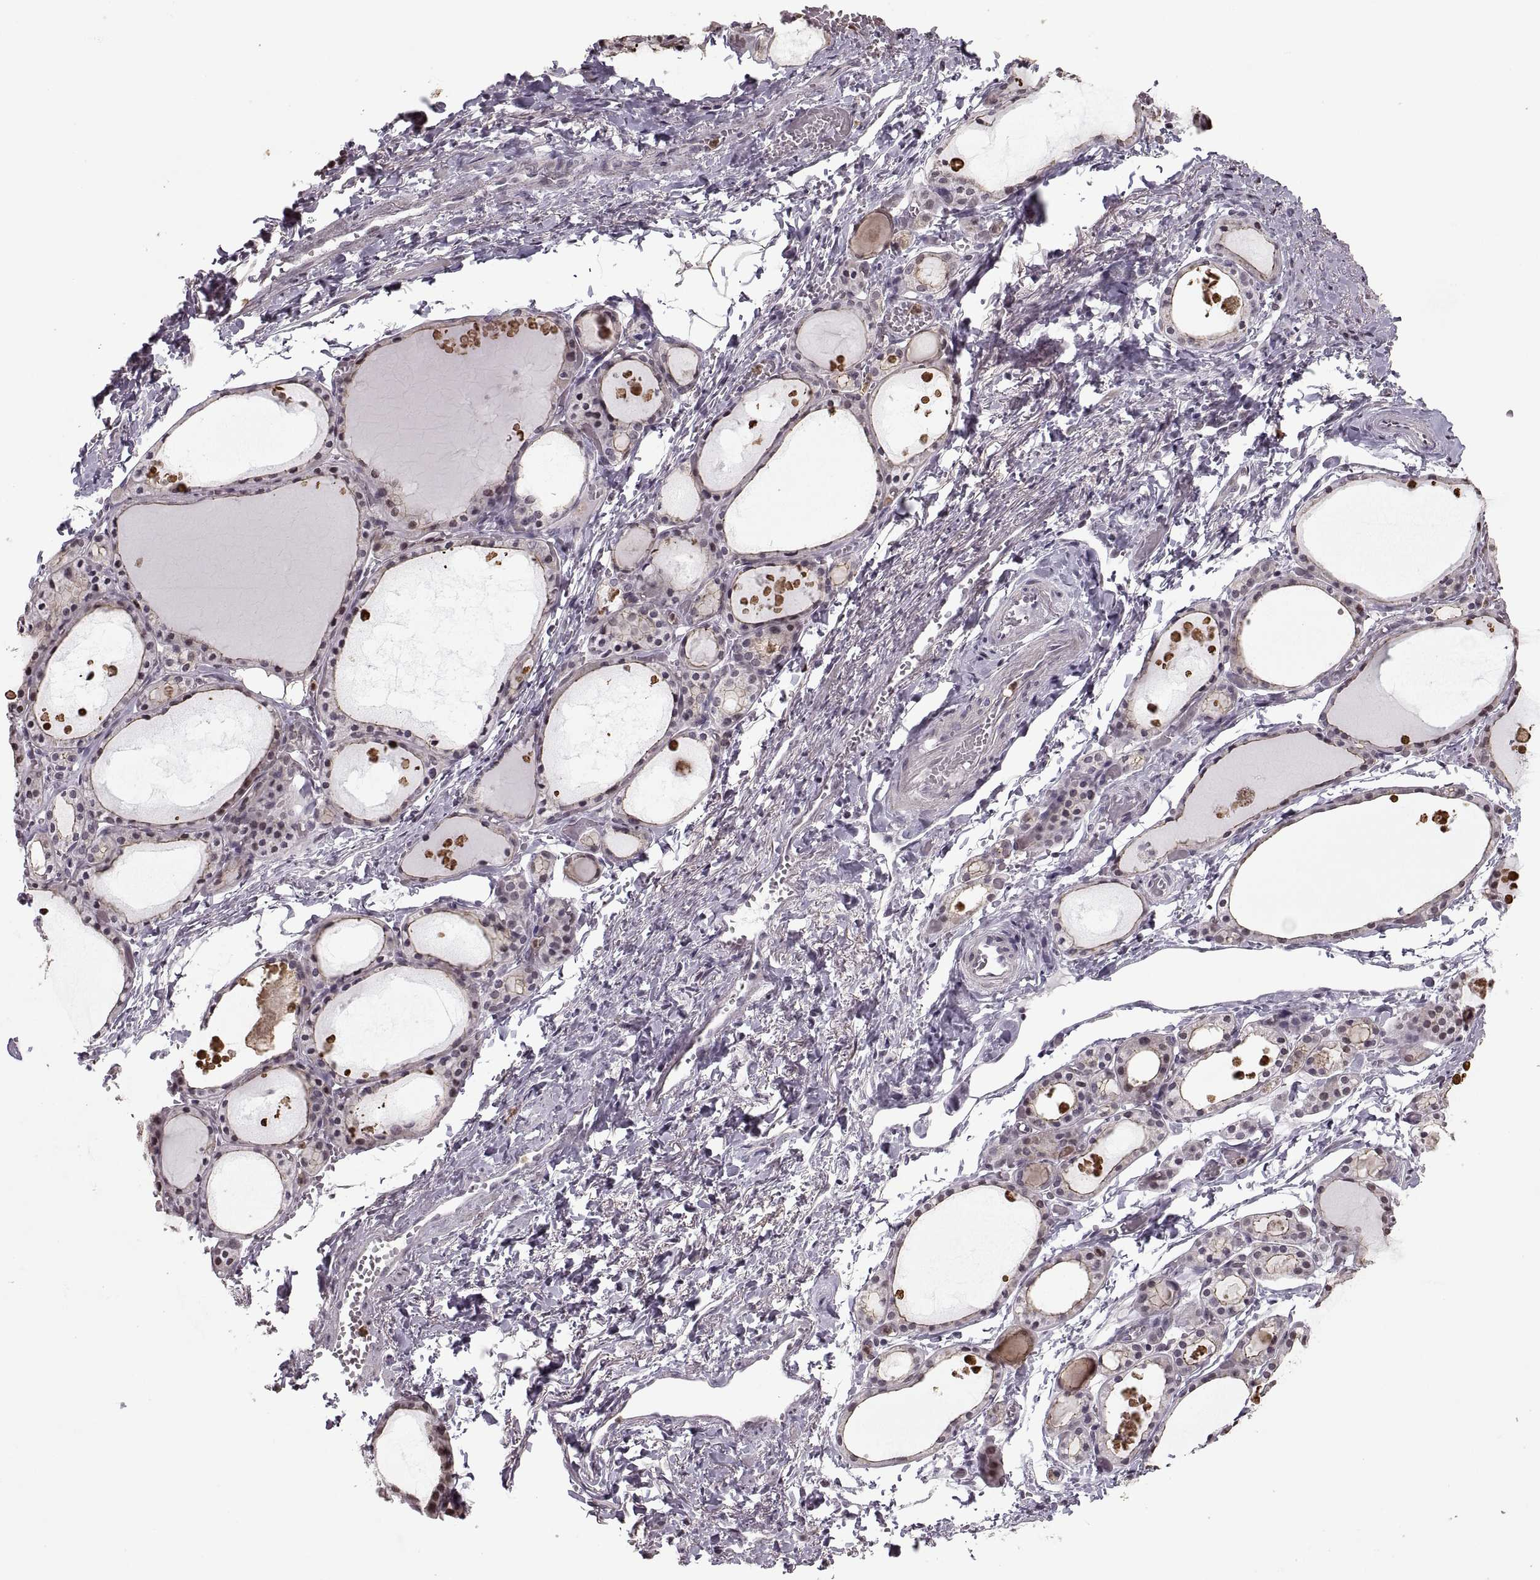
{"staining": {"intensity": "moderate", "quantity": "<25%", "location": "cytoplasmic/membranous"}, "tissue": "thyroid gland", "cell_type": "Glandular cells", "image_type": "normal", "snomed": [{"axis": "morphology", "description": "Normal tissue, NOS"}, {"axis": "topography", "description": "Thyroid gland"}], "caption": "A high-resolution image shows IHC staining of unremarkable thyroid gland, which reveals moderate cytoplasmic/membranous staining in approximately <25% of glandular cells.", "gene": "PALS1", "patient": {"sex": "male", "age": 68}}